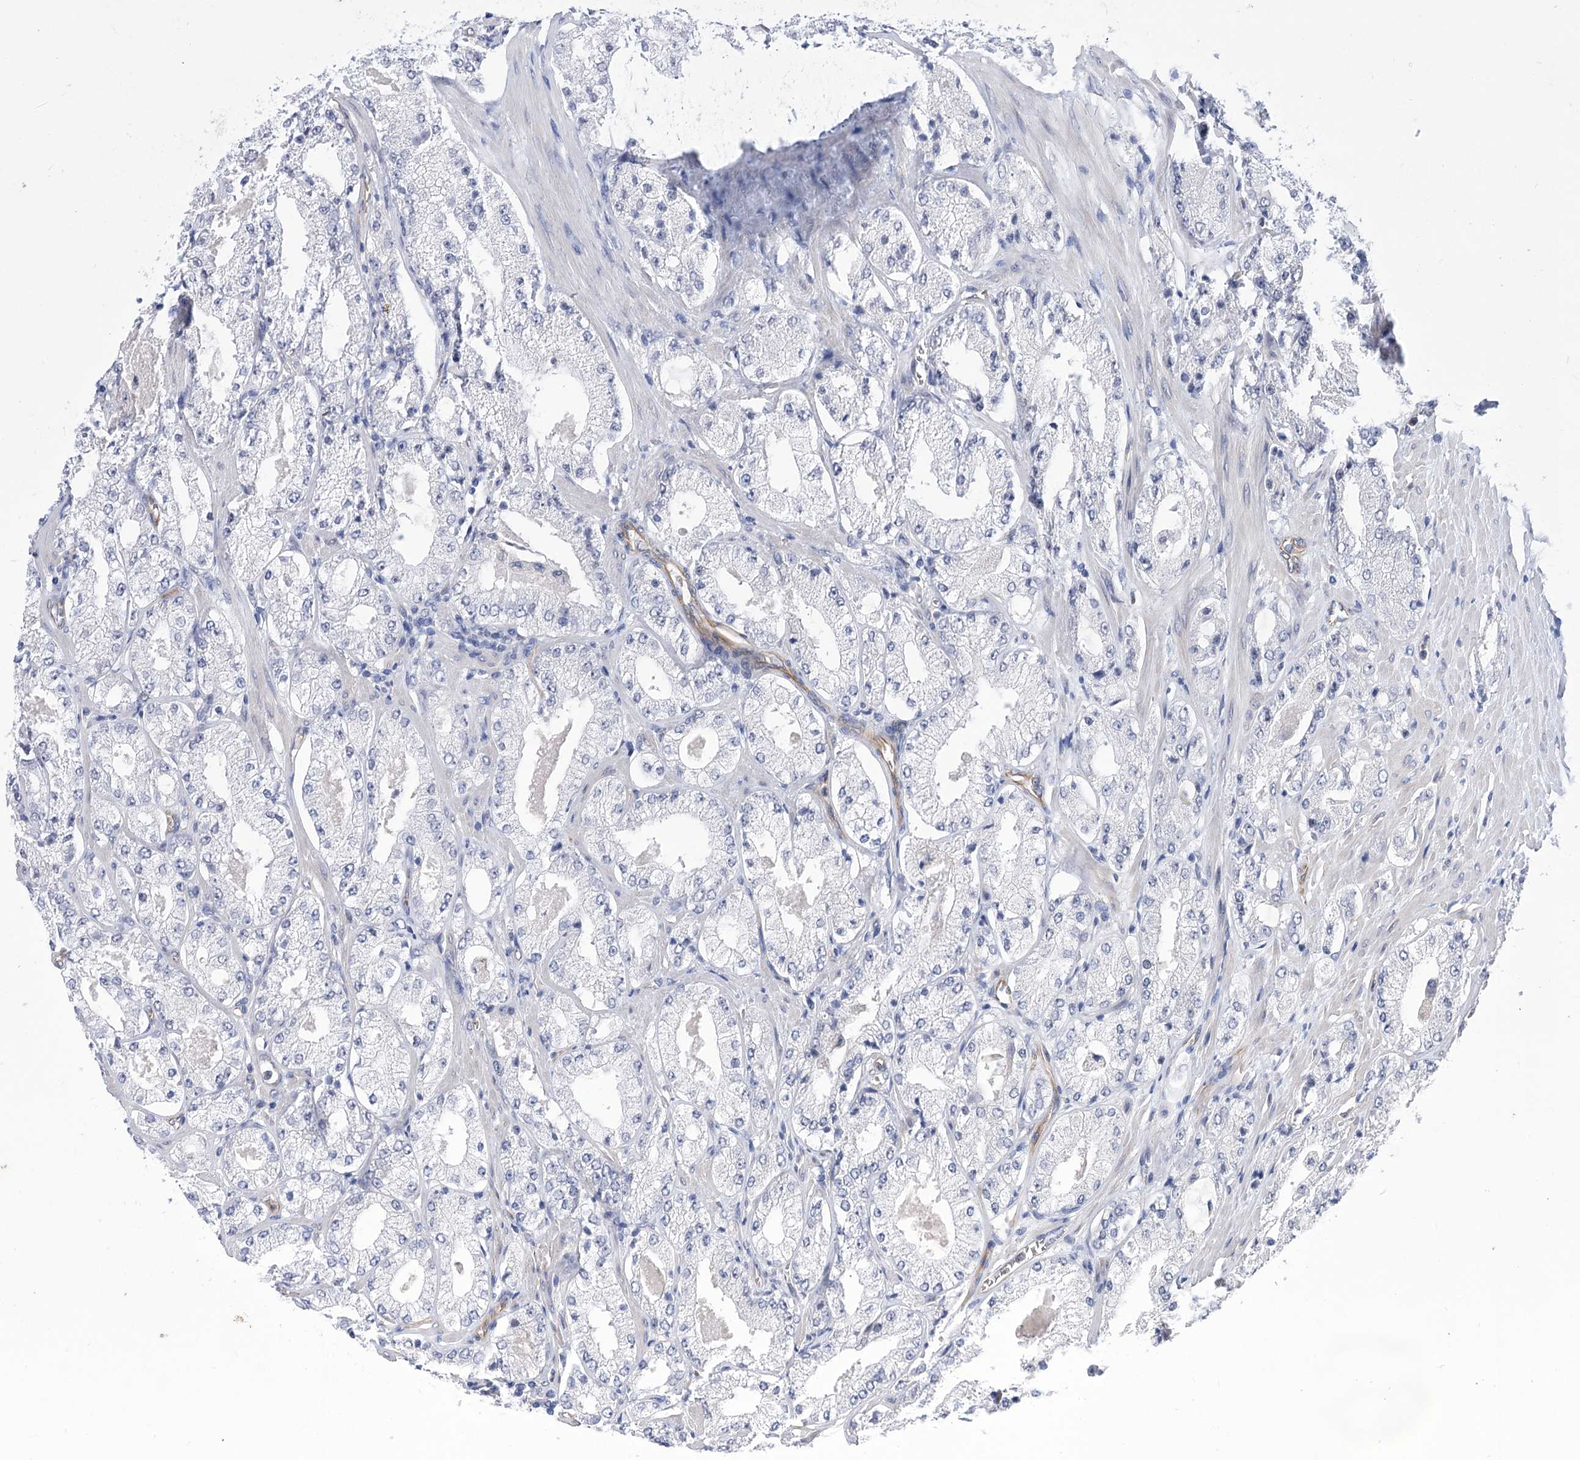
{"staining": {"intensity": "negative", "quantity": "none", "location": "none"}, "tissue": "prostate cancer", "cell_type": "Tumor cells", "image_type": "cancer", "snomed": [{"axis": "morphology", "description": "Adenocarcinoma, Low grade"}, {"axis": "topography", "description": "Prostate"}], "caption": "Image shows no significant protein expression in tumor cells of adenocarcinoma (low-grade) (prostate).", "gene": "THAP6", "patient": {"sex": "male", "age": 69}}